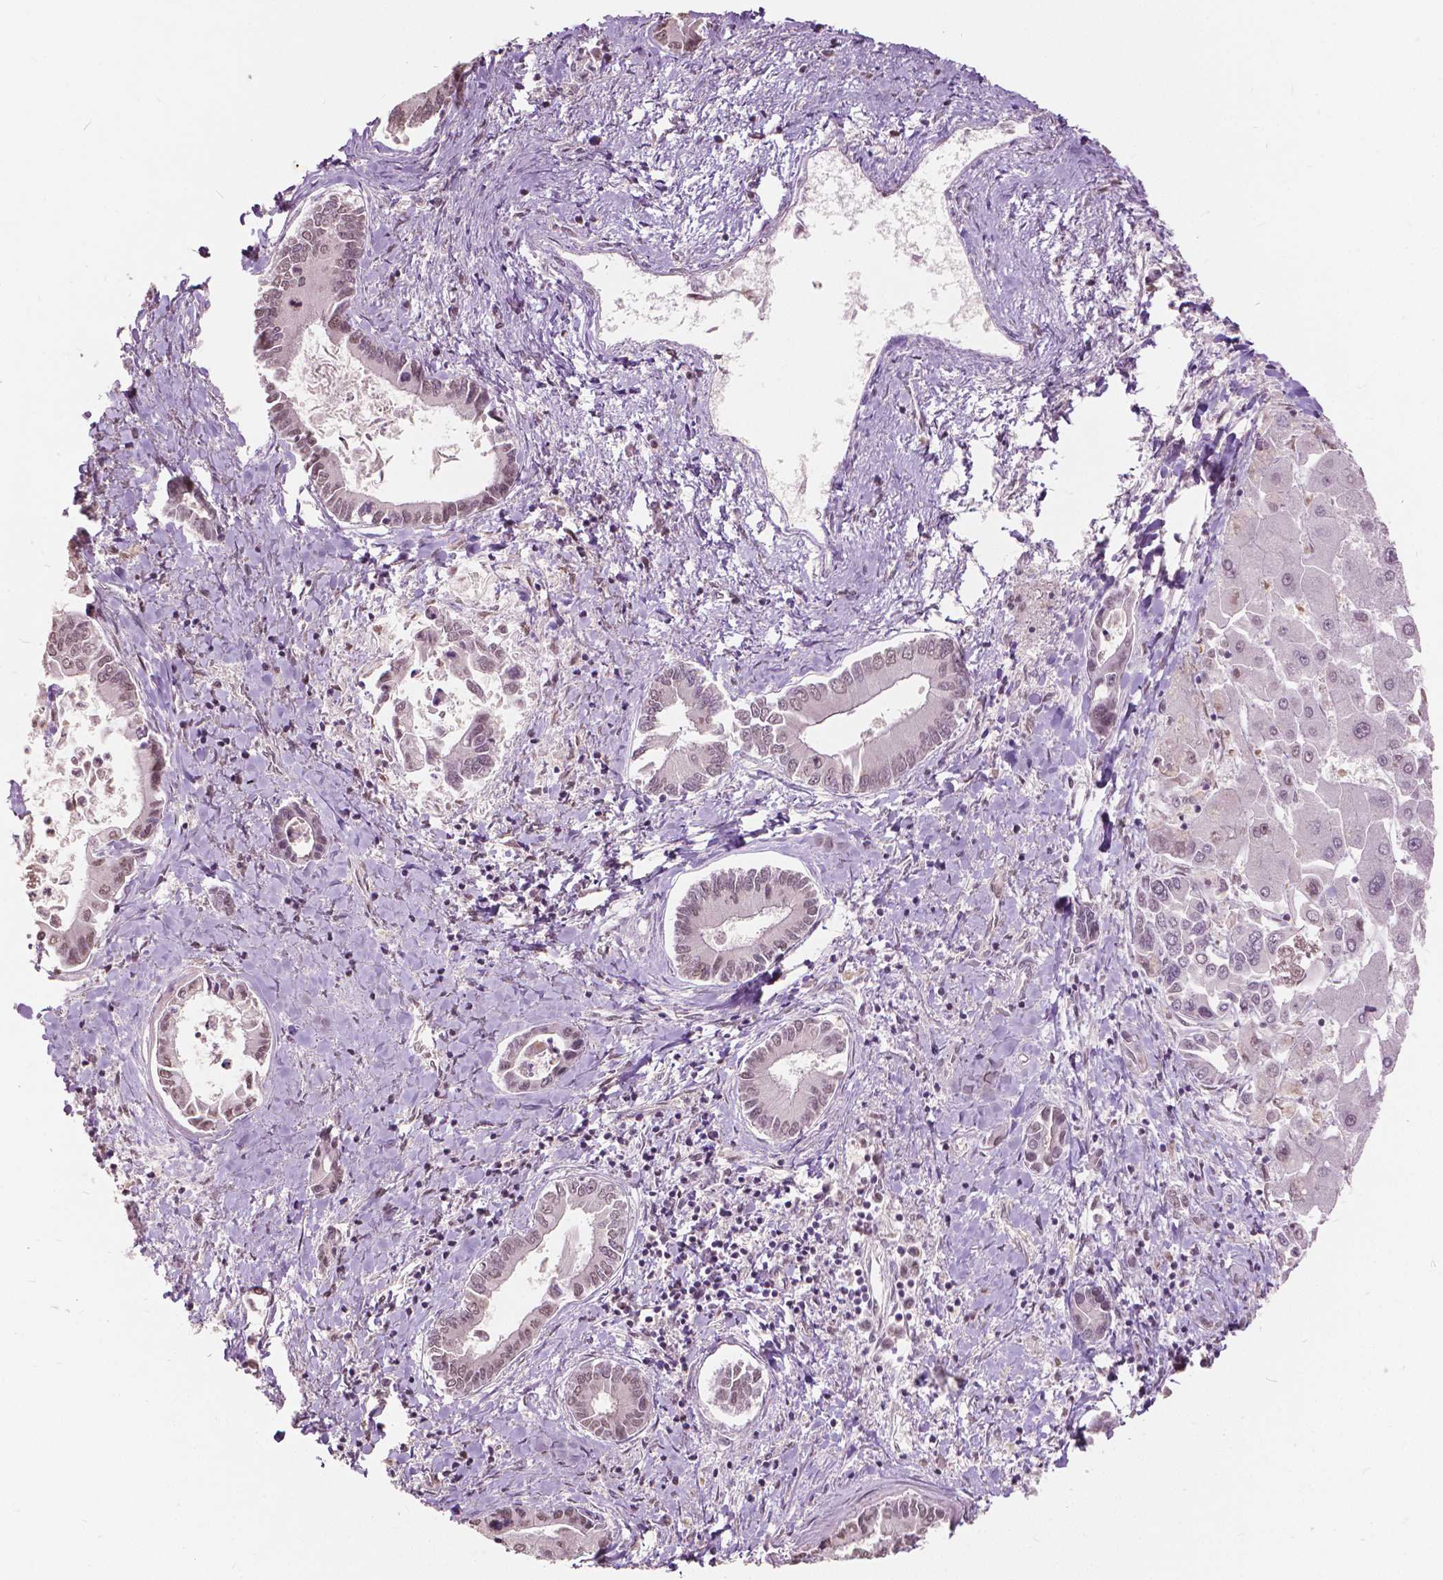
{"staining": {"intensity": "weak", "quantity": "25%-75%", "location": "nuclear"}, "tissue": "liver cancer", "cell_type": "Tumor cells", "image_type": "cancer", "snomed": [{"axis": "morphology", "description": "Cholangiocarcinoma"}, {"axis": "topography", "description": "Liver"}], "caption": "Liver cancer stained with a brown dye shows weak nuclear positive expression in about 25%-75% of tumor cells.", "gene": "HOXA10", "patient": {"sex": "male", "age": 66}}